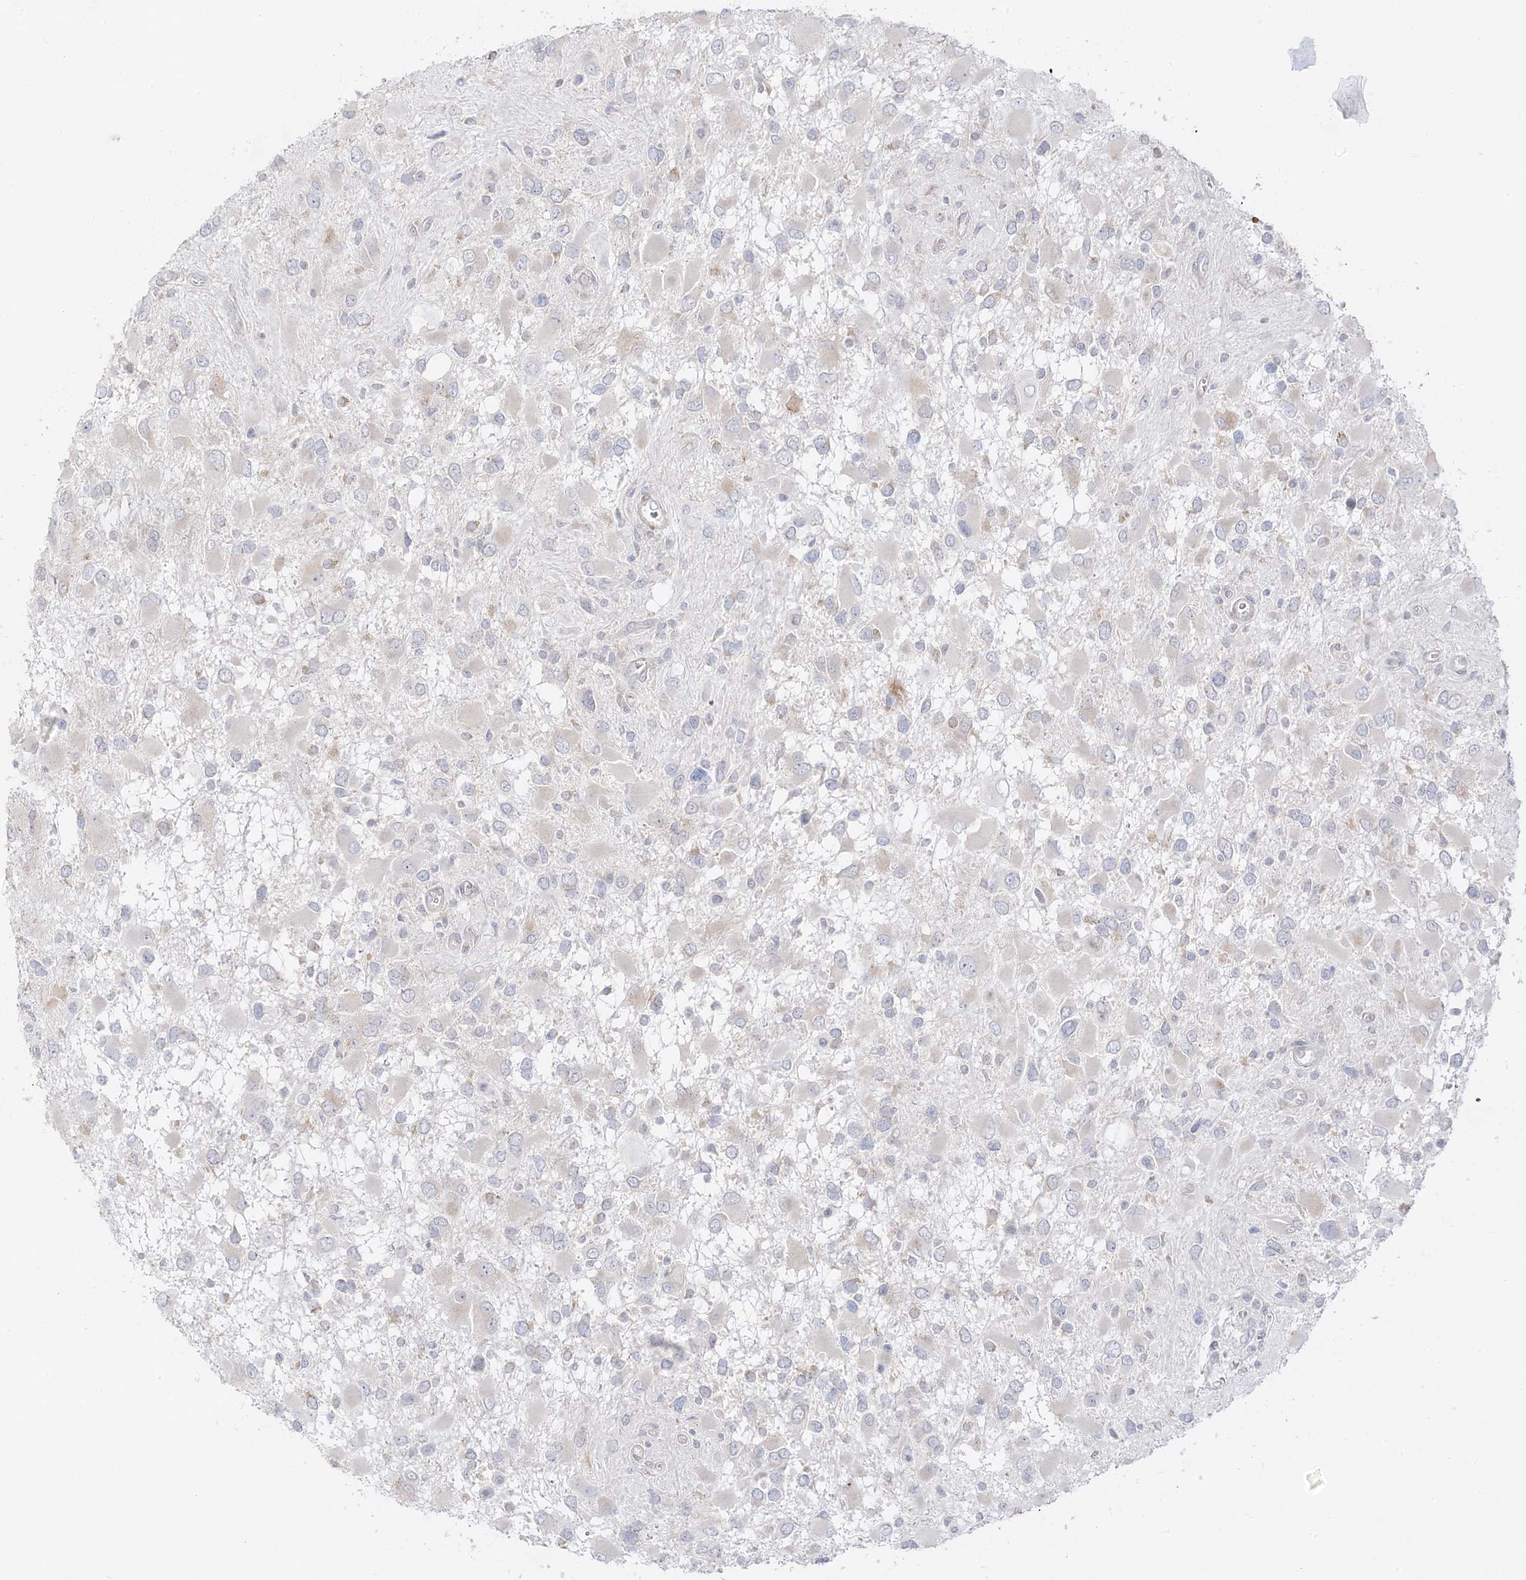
{"staining": {"intensity": "negative", "quantity": "none", "location": "none"}, "tissue": "glioma", "cell_type": "Tumor cells", "image_type": "cancer", "snomed": [{"axis": "morphology", "description": "Glioma, malignant, High grade"}, {"axis": "topography", "description": "Brain"}], "caption": "A histopathology image of human malignant glioma (high-grade) is negative for staining in tumor cells. (DAB (3,3'-diaminobenzidine) immunohistochemistry visualized using brightfield microscopy, high magnification).", "gene": "C2CD2", "patient": {"sex": "male", "age": 53}}